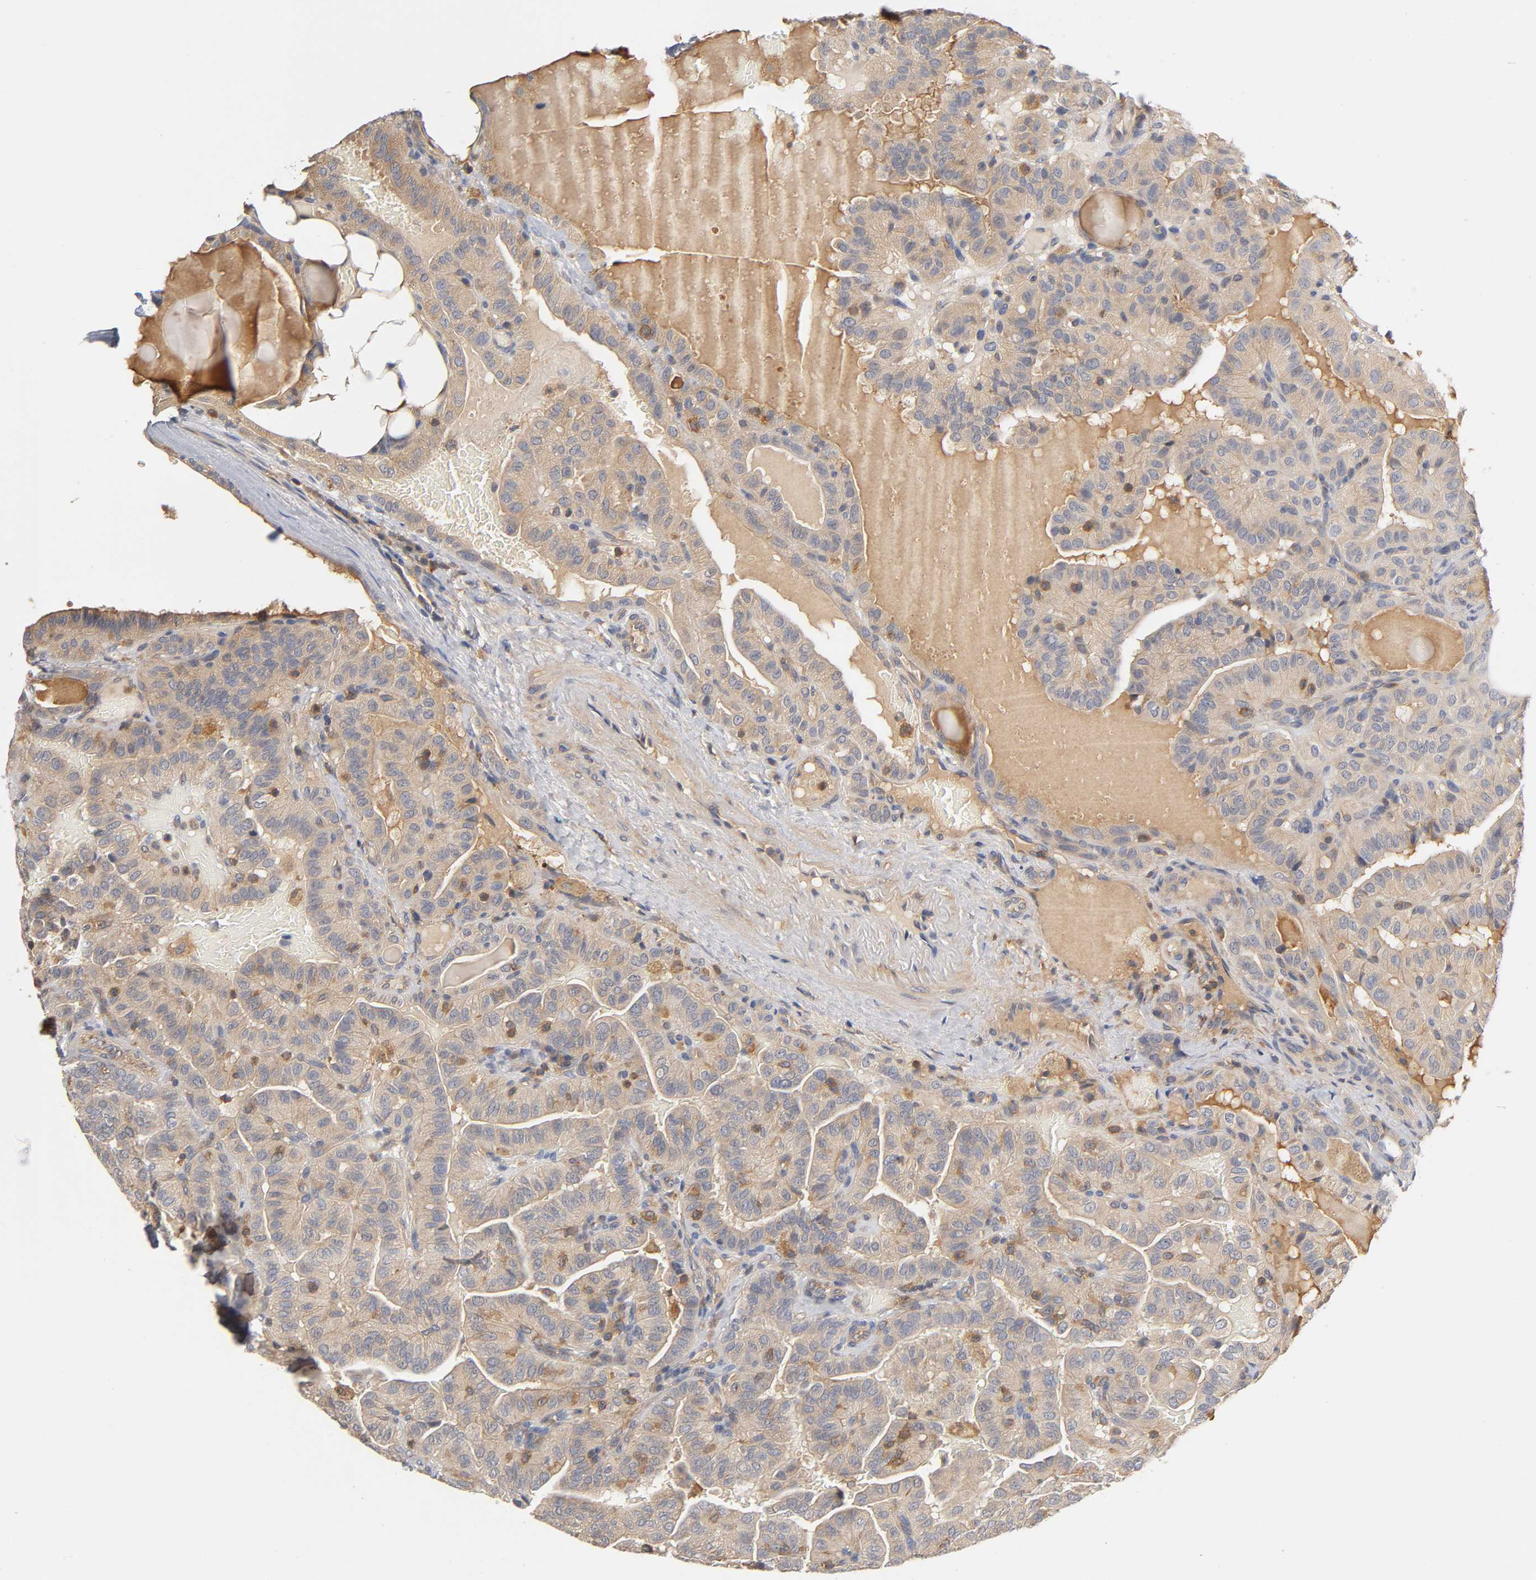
{"staining": {"intensity": "moderate", "quantity": ">75%", "location": "cytoplasmic/membranous"}, "tissue": "thyroid cancer", "cell_type": "Tumor cells", "image_type": "cancer", "snomed": [{"axis": "morphology", "description": "Papillary adenocarcinoma, NOS"}, {"axis": "topography", "description": "Thyroid gland"}], "caption": "The micrograph reveals staining of thyroid papillary adenocarcinoma, revealing moderate cytoplasmic/membranous protein positivity (brown color) within tumor cells. Ihc stains the protein in brown and the nuclei are stained blue.", "gene": "ACTR2", "patient": {"sex": "male", "age": 77}}